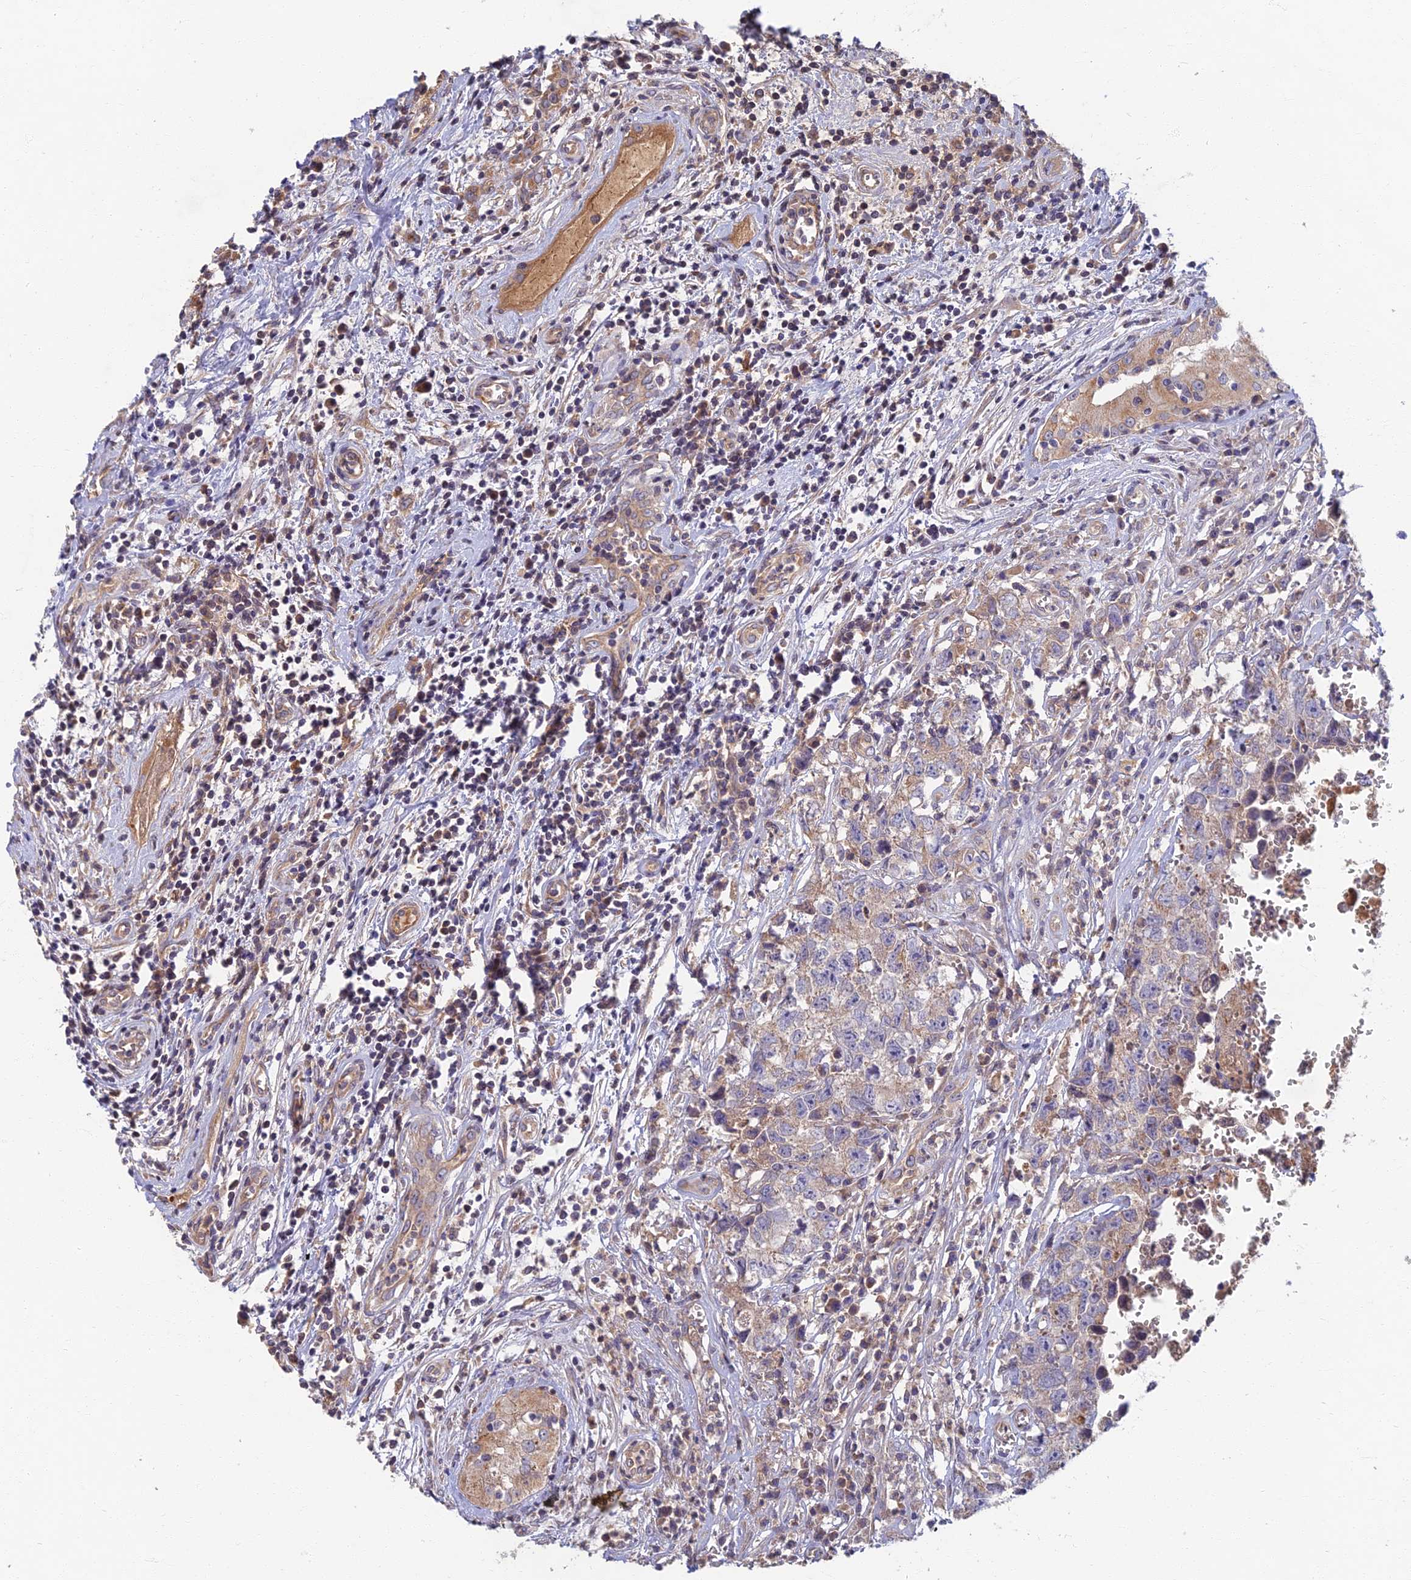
{"staining": {"intensity": "weak", "quantity": "<25%", "location": "cytoplasmic/membranous"}, "tissue": "testis cancer", "cell_type": "Tumor cells", "image_type": "cancer", "snomed": [{"axis": "morphology", "description": "Seminoma, NOS"}, {"axis": "morphology", "description": "Carcinoma, Embryonal, NOS"}, {"axis": "topography", "description": "Testis"}], "caption": "This is an immunohistochemistry image of human testis cancer. There is no staining in tumor cells.", "gene": "SOGA1", "patient": {"sex": "male", "age": 29}}